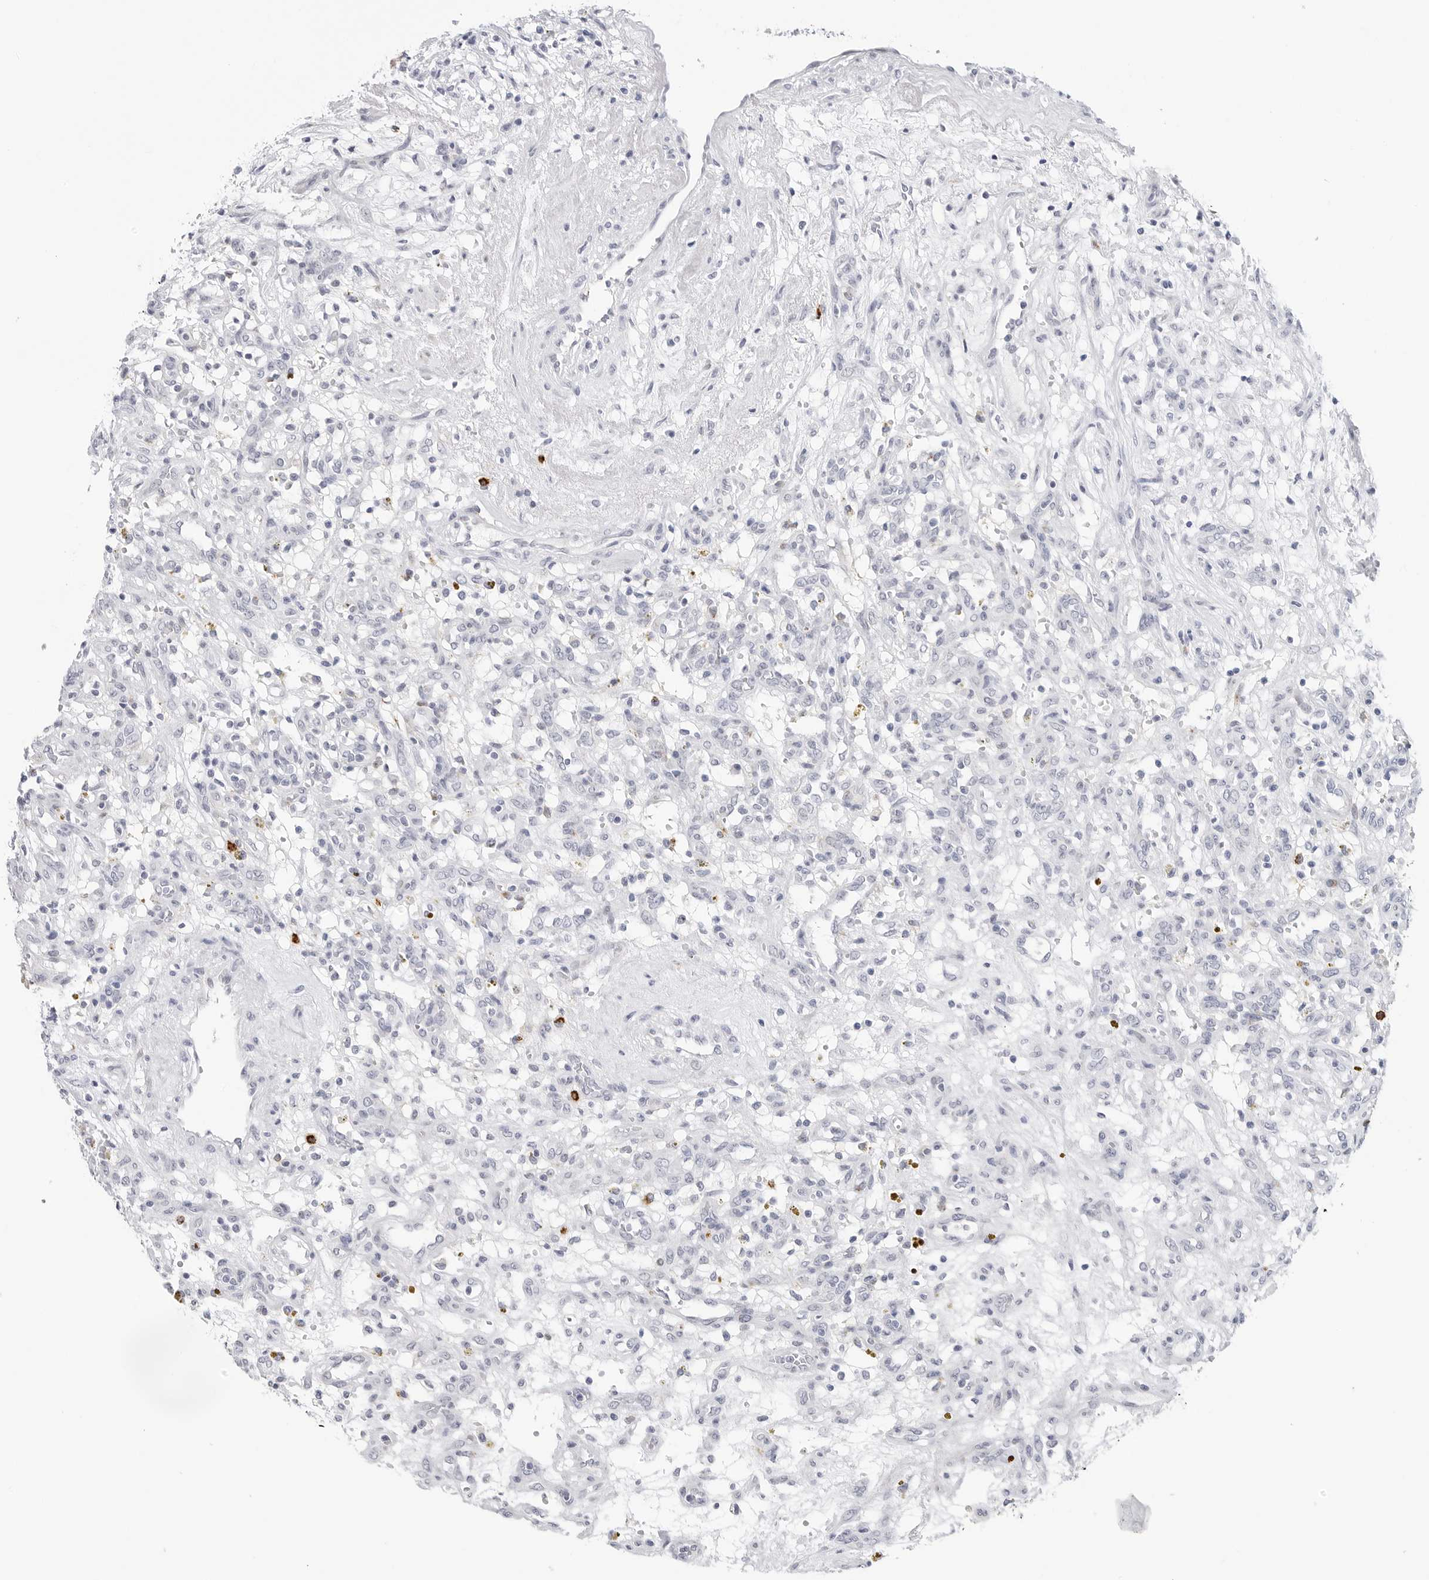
{"staining": {"intensity": "negative", "quantity": "none", "location": "none"}, "tissue": "renal cancer", "cell_type": "Tumor cells", "image_type": "cancer", "snomed": [{"axis": "morphology", "description": "Adenocarcinoma, NOS"}, {"axis": "topography", "description": "Kidney"}], "caption": "Tumor cells show no significant positivity in adenocarcinoma (renal).", "gene": "HSPB7", "patient": {"sex": "female", "age": 57}}